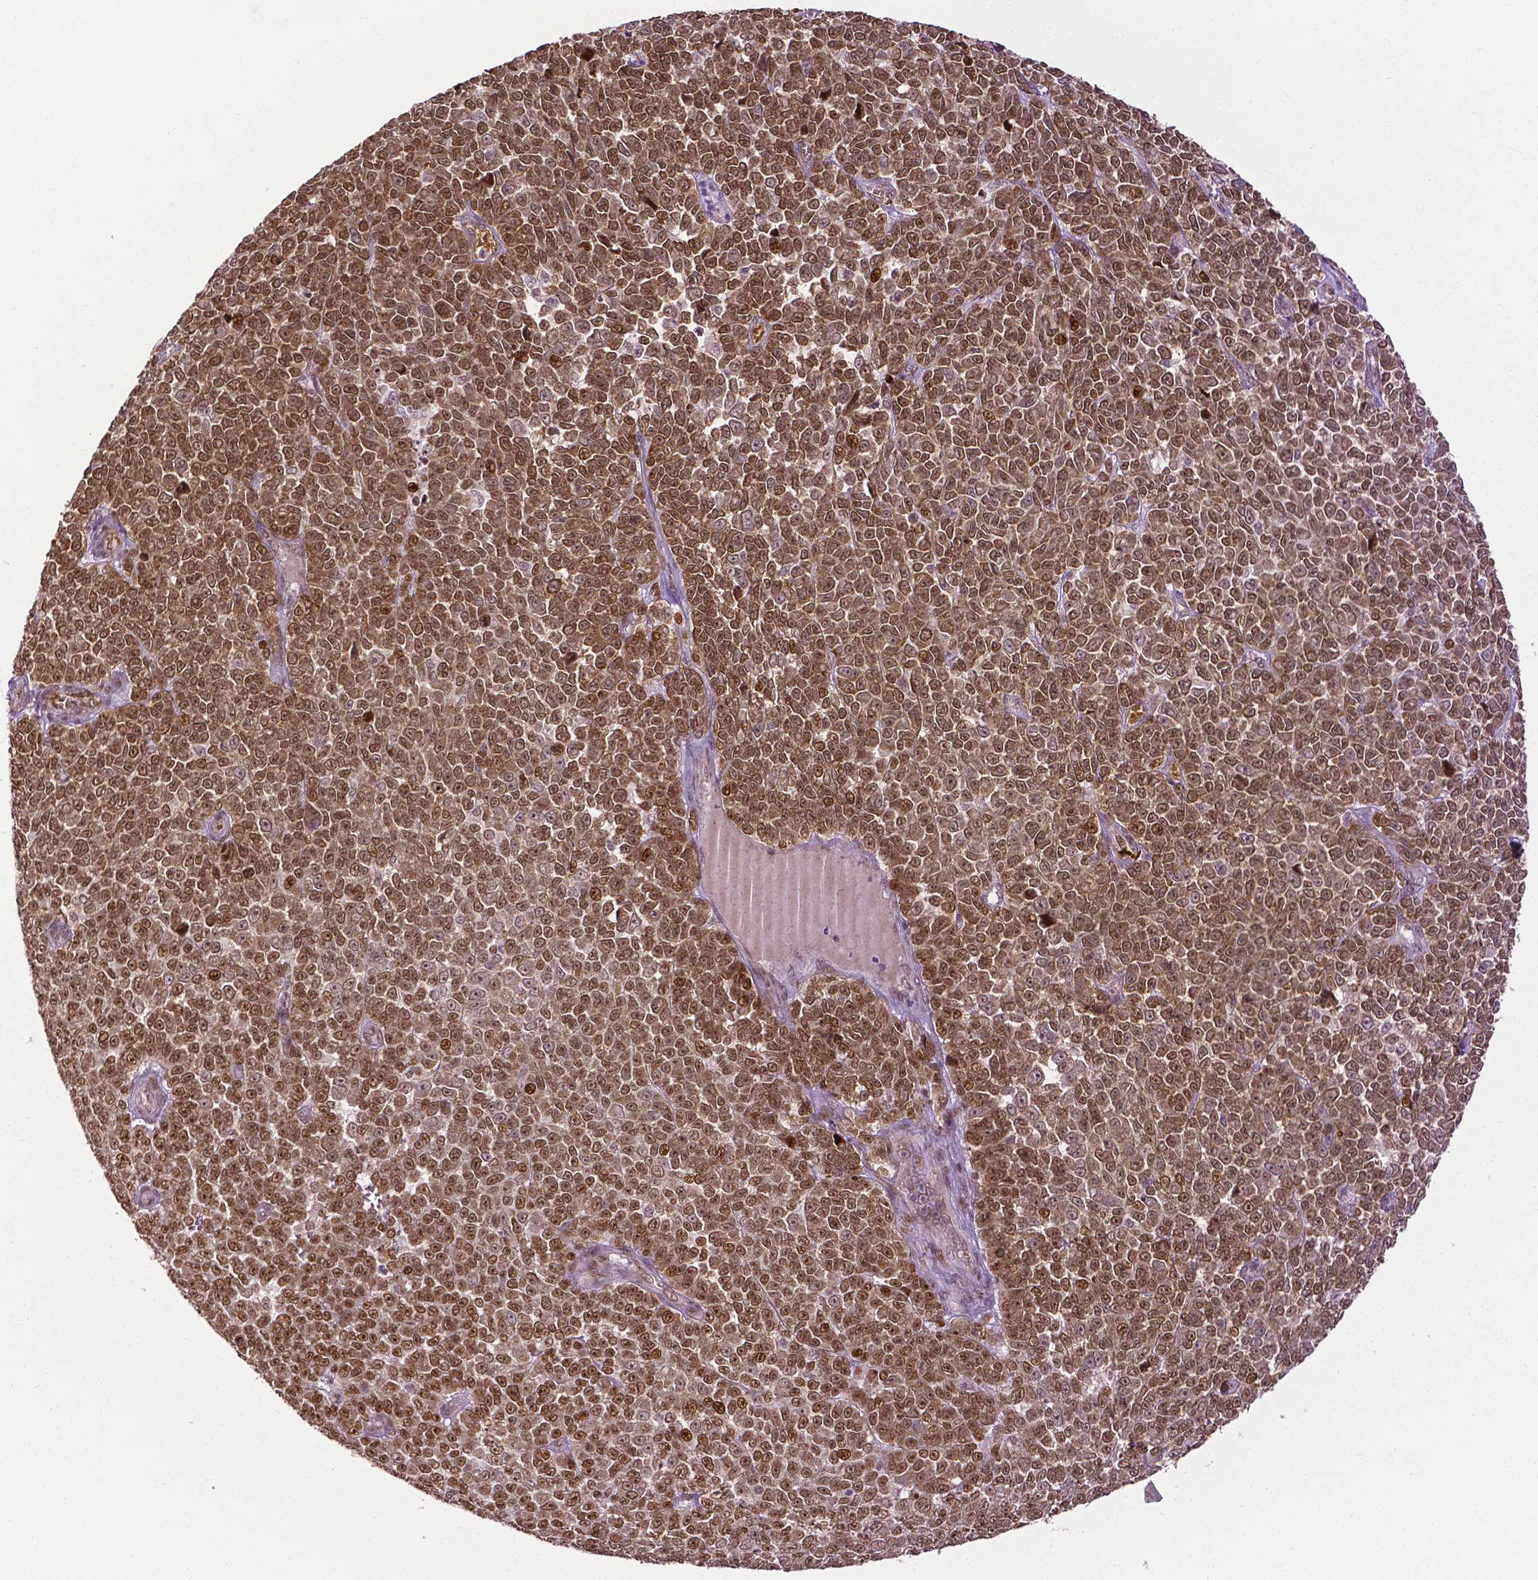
{"staining": {"intensity": "moderate", "quantity": ">75%", "location": "nuclear"}, "tissue": "melanoma", "cell_type": "Tumor cells", "image_type": "cancer", "snomed": [{"axis": "morphology", "description": "Malignant melanoma, NOS"}, {"axis": "topography", "description": "Skin"}], "caption": "IHC (DAB (3,3'-diaminobenzidine)) staining of malignant melanoma shows moderate nuclear protein staining in approximately >75% of tumor cells. The staining is performed using DAB brown chromogen to label protein expression. The nuclei are counter-stained blue using hematoxylin.", "gene": "ZNF41", "patient": {"sex": "female", "age": 95}}